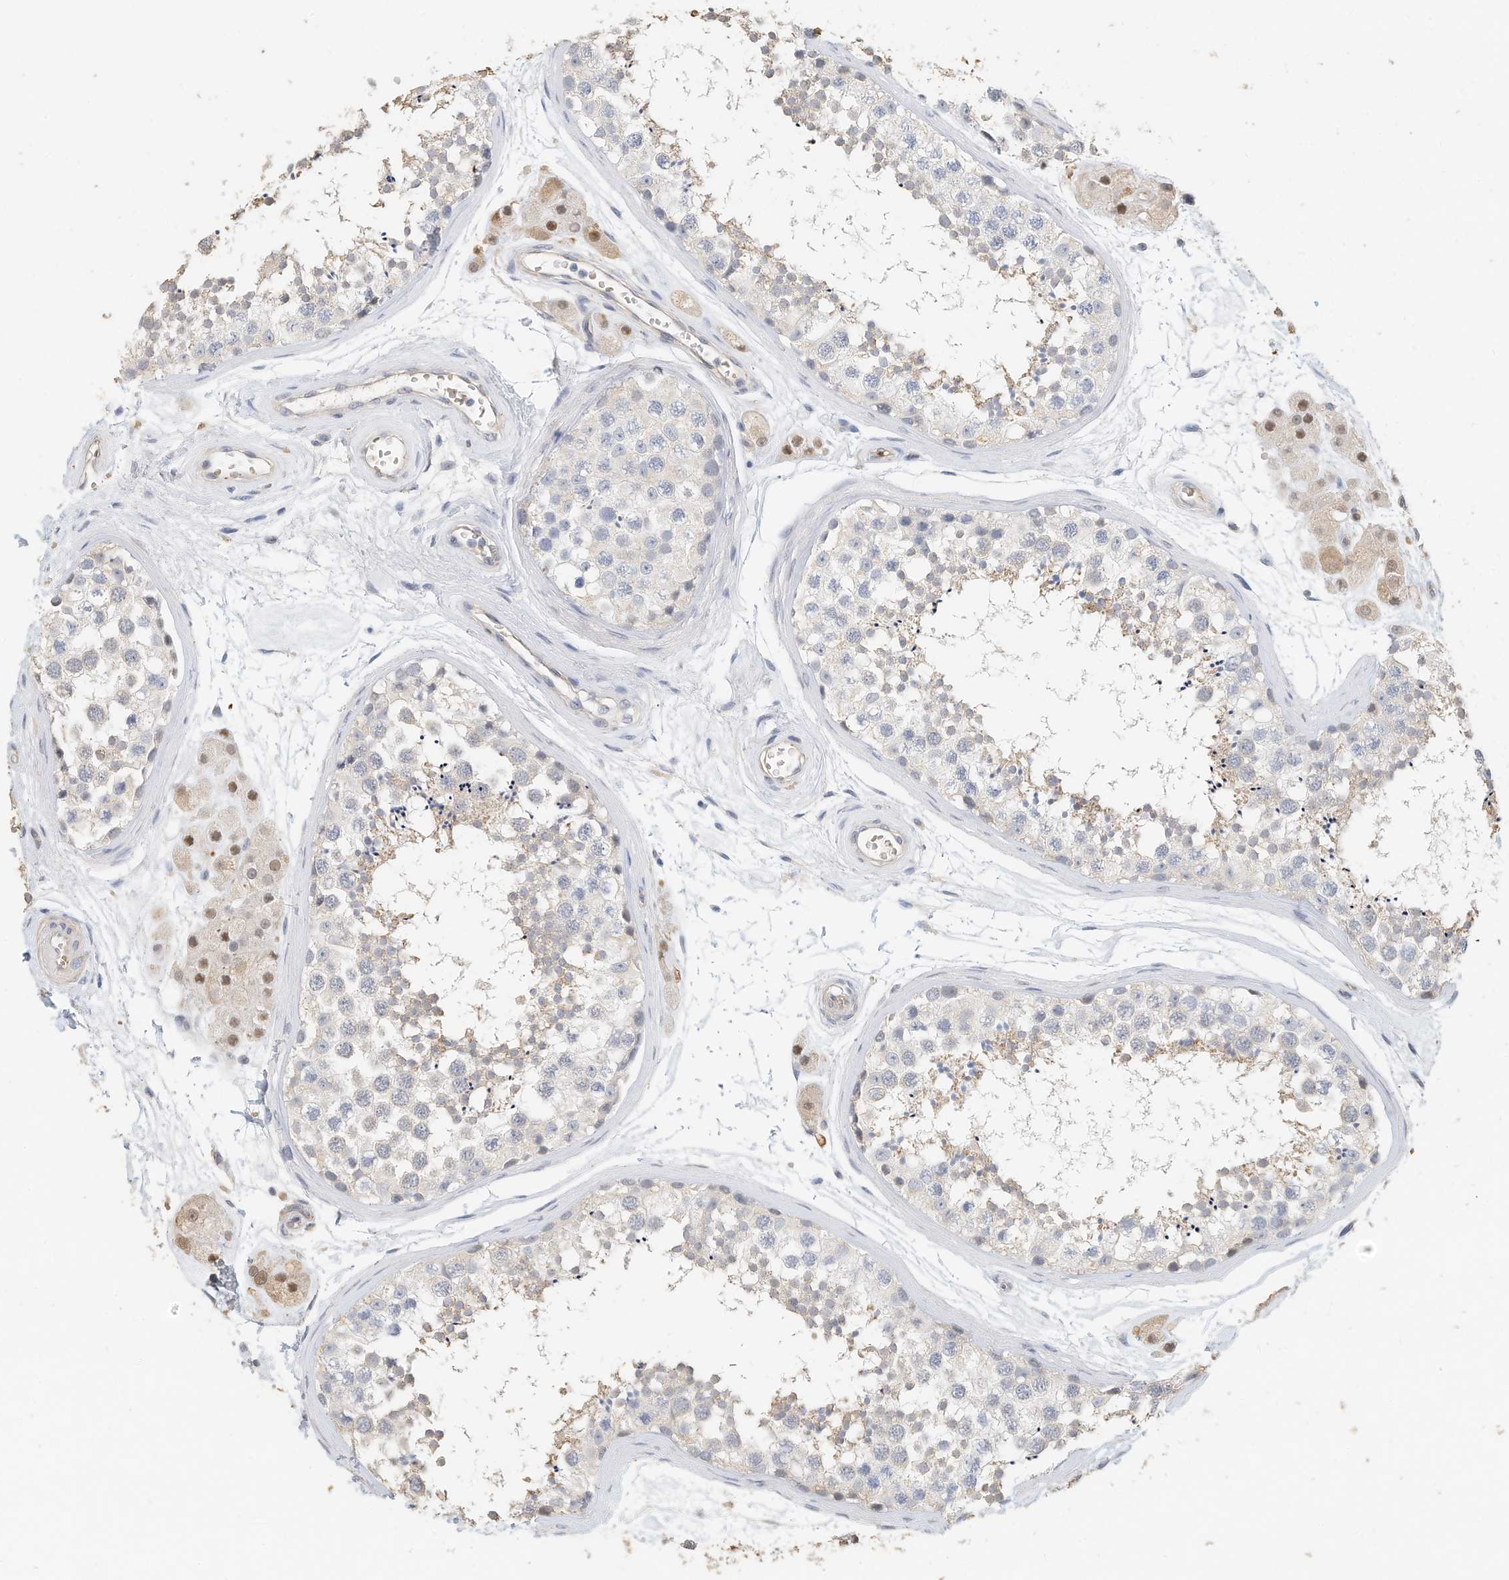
{"staining": {"intensity": "weak", "quantity": "<25%", "location": "cytoplasmic/membranous"}, "tissue": "testis", "cell_type": "Cells in seminiferous ducts", "image_type": "normal", "snomed": [{"axis": "morphology", "description": "Normal tissue, NOS"}, {"axis": "topography", "description": "Testis"}], "caption": "Testis stained for a protein using immunohistochemistry shows no positivity cells in seminiferous ducts.", "gene": "RCAN3", "patient": {"sex": "male", "age": 56}}